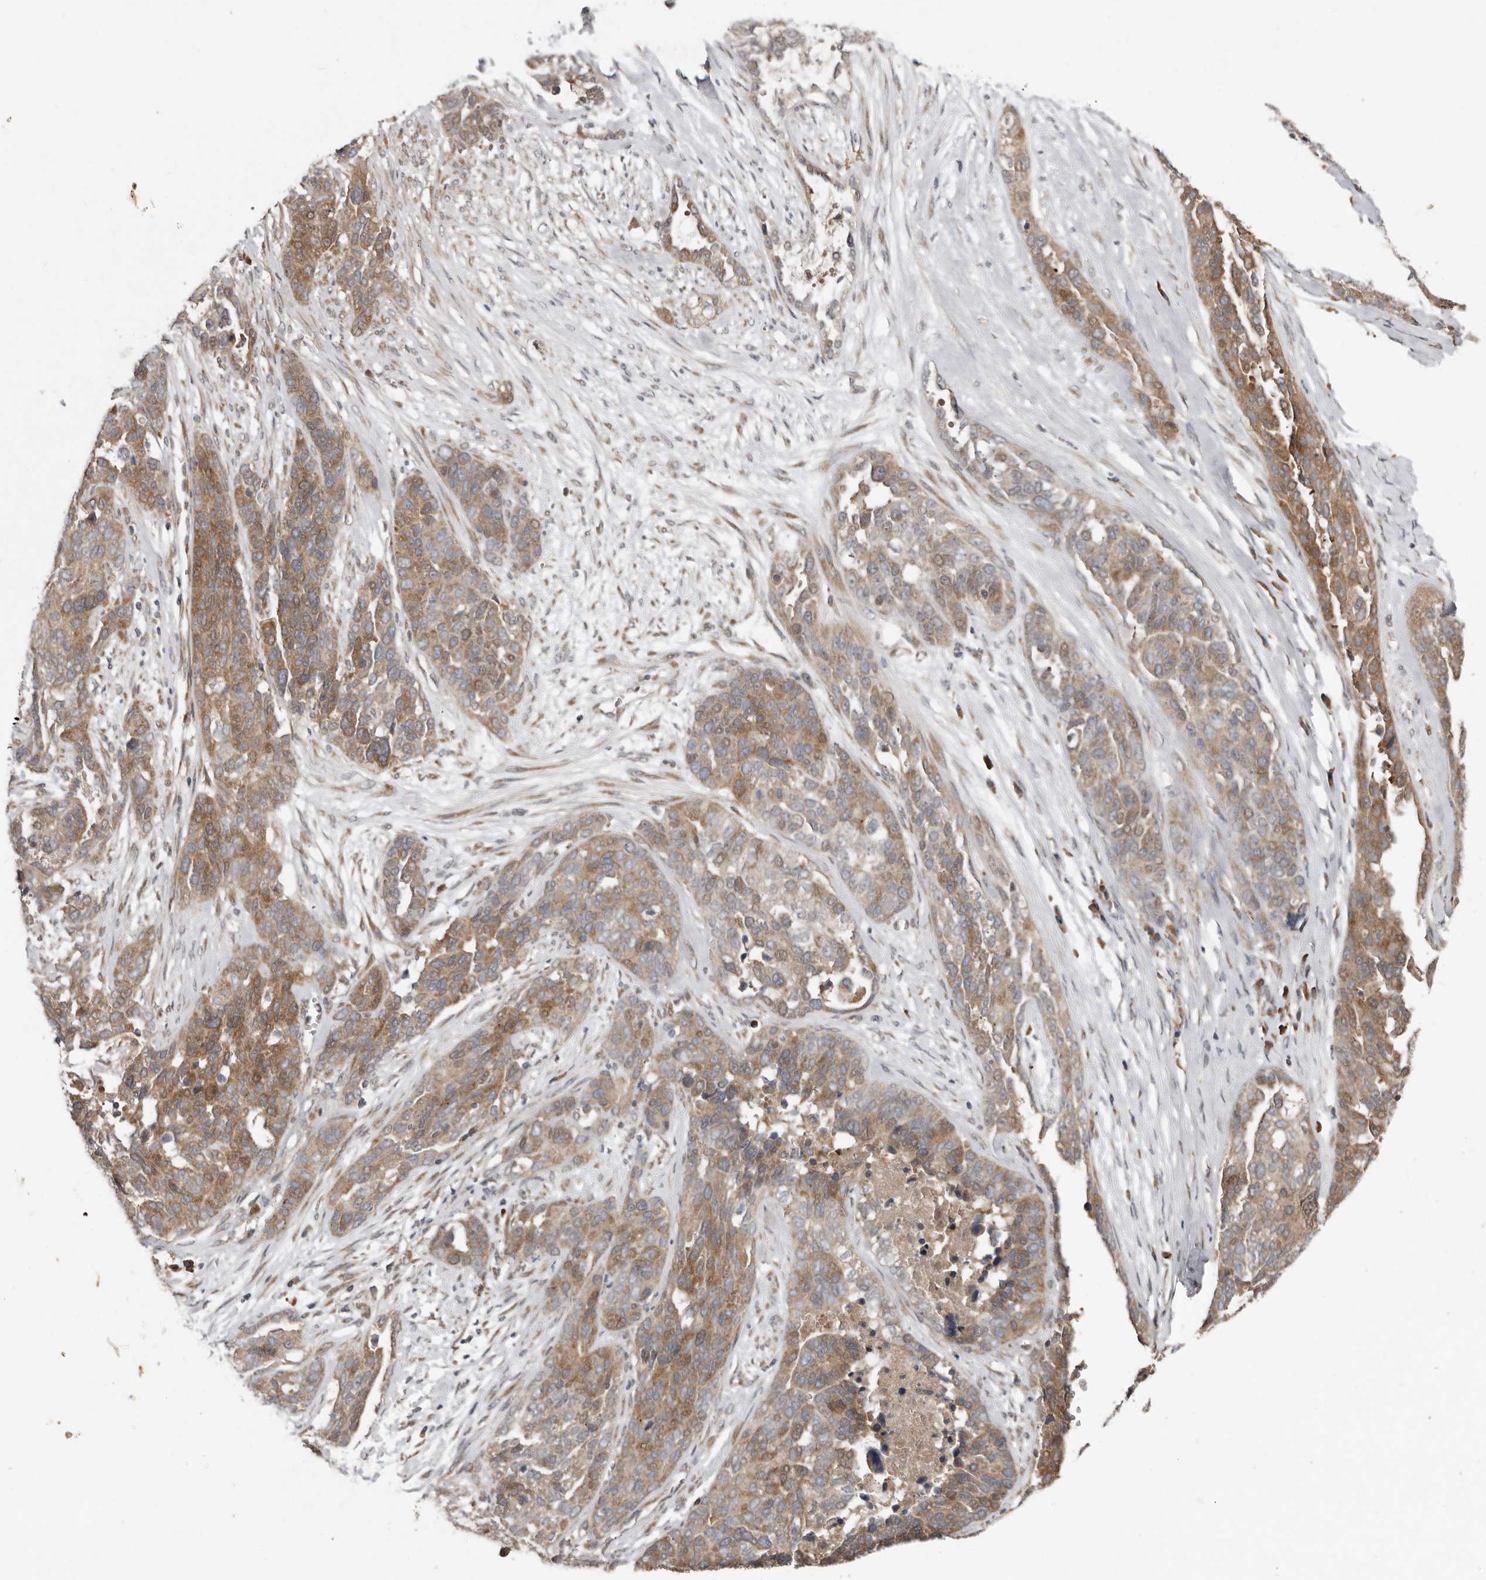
{"staining": {"intensity": "moderate", "quantity": ">75%", "location": "cytoplasmic/membranous"}, "tissue": "ovarian cancer", "cell_type": "Tumor cells", "image_type": "cancer", "snomed": [{"axis": "morphology", "description": "Cystadenocarcinoma, serous, NOS"}, {"axis": "topography", "description": "Ovary"}], "caption": "Moderate cytoplasmic/membranous positivity for a protein is identified in approximately >75% of tumor cells of ovarian serous cystadenocarcinoma using immunohistochemistry (IHC).", "gene": "CHML", "patient": {"sex": "female", "age": 44}}